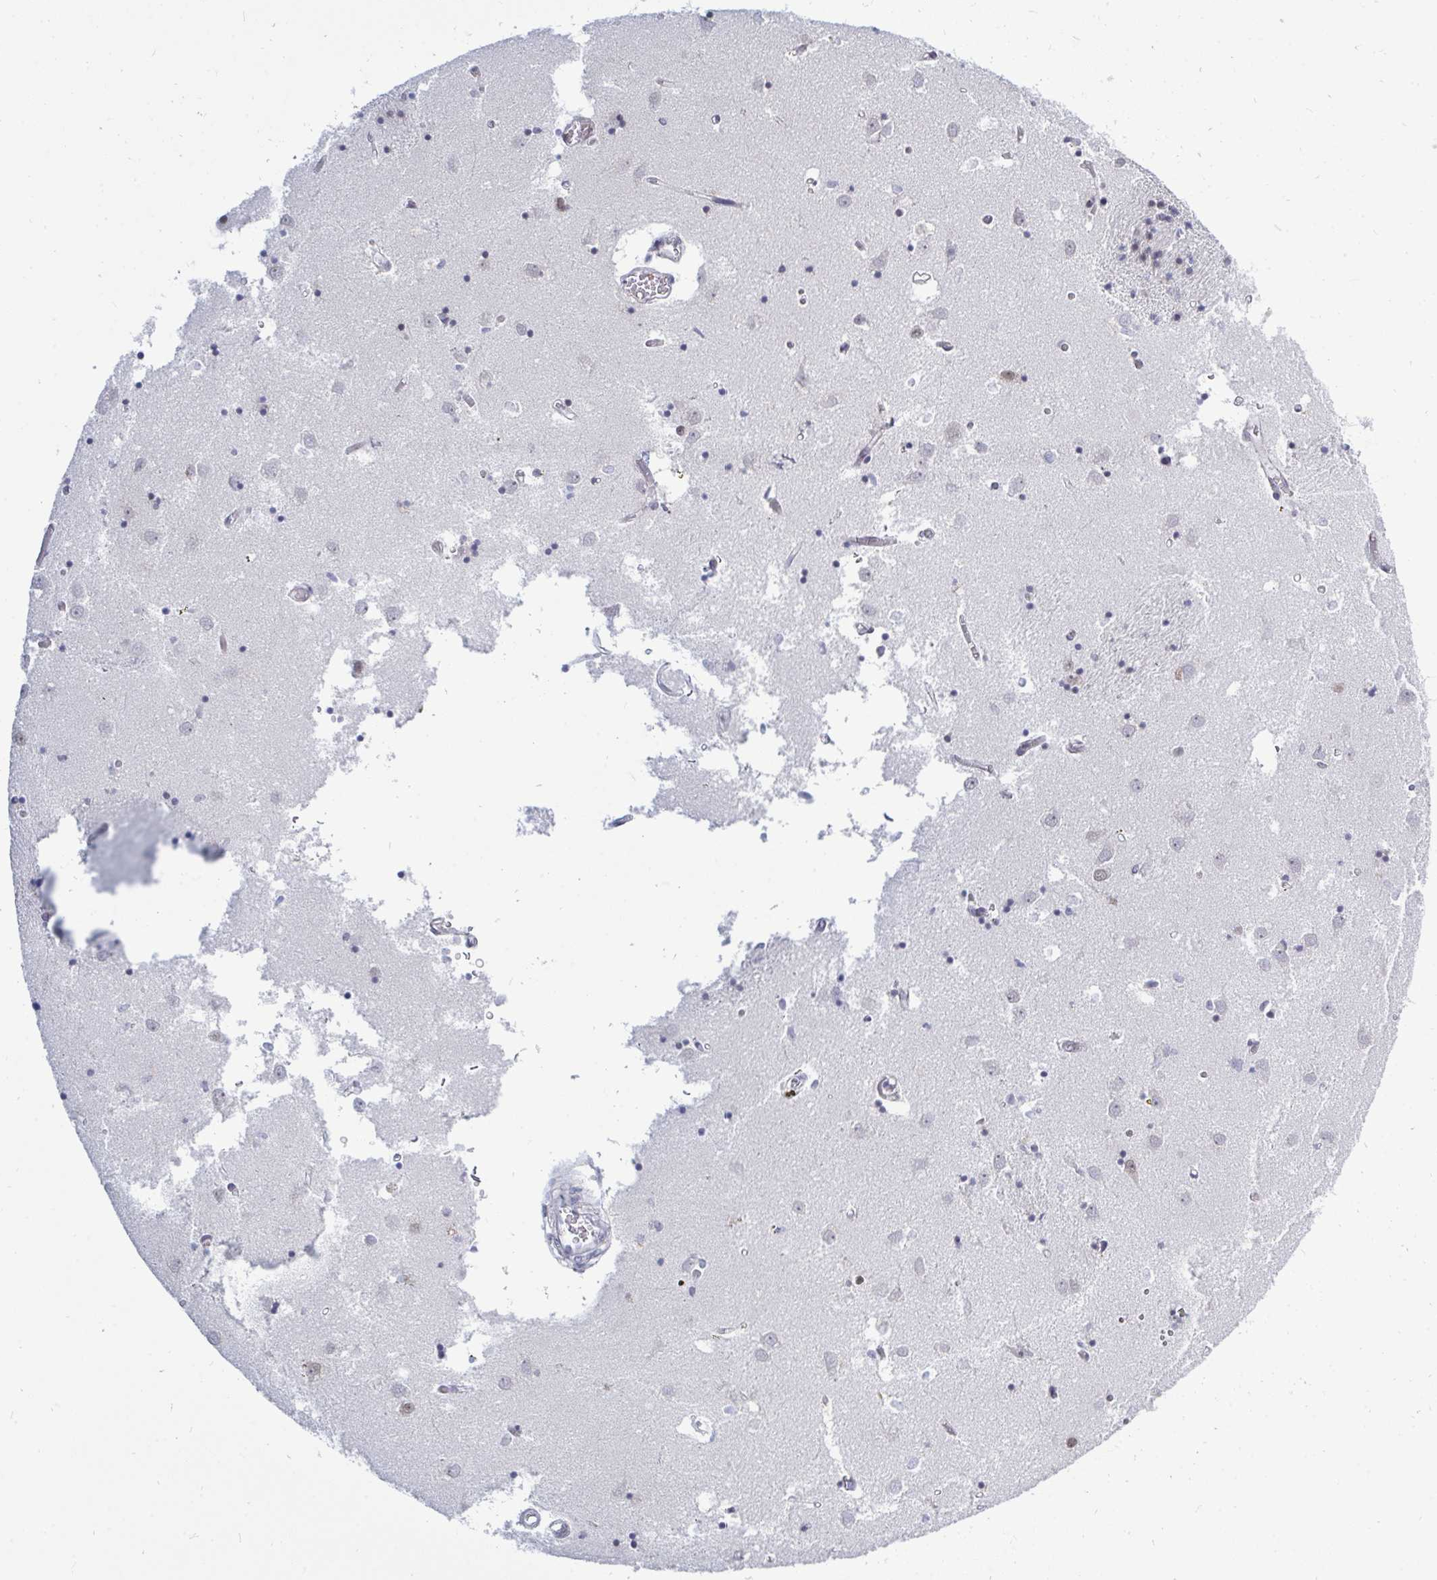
{"staining": {"intensity": "negative", "quantity": "none", "location": "none"}, "tissue": "caudate", "cell_type": "Glial cells", "image_type": "normal", "snomed": [{"axis": "morphology", "description": "Normal tissue, NOS"}, {"axis": "topography", "description": "Lateral ventricle wall"}], "caption": "Glial cells are negative for brown protein staining in unremarkable caudate. Brightfield microscopy of immunohistochemistry (IHC) stained with DAB (3,3'-diaminobenzidine) (brown) and hematoxylin (blue), captured at high magnification.", "gene": "TRIP12", "patient": {"sex": "male", "age": 70}}